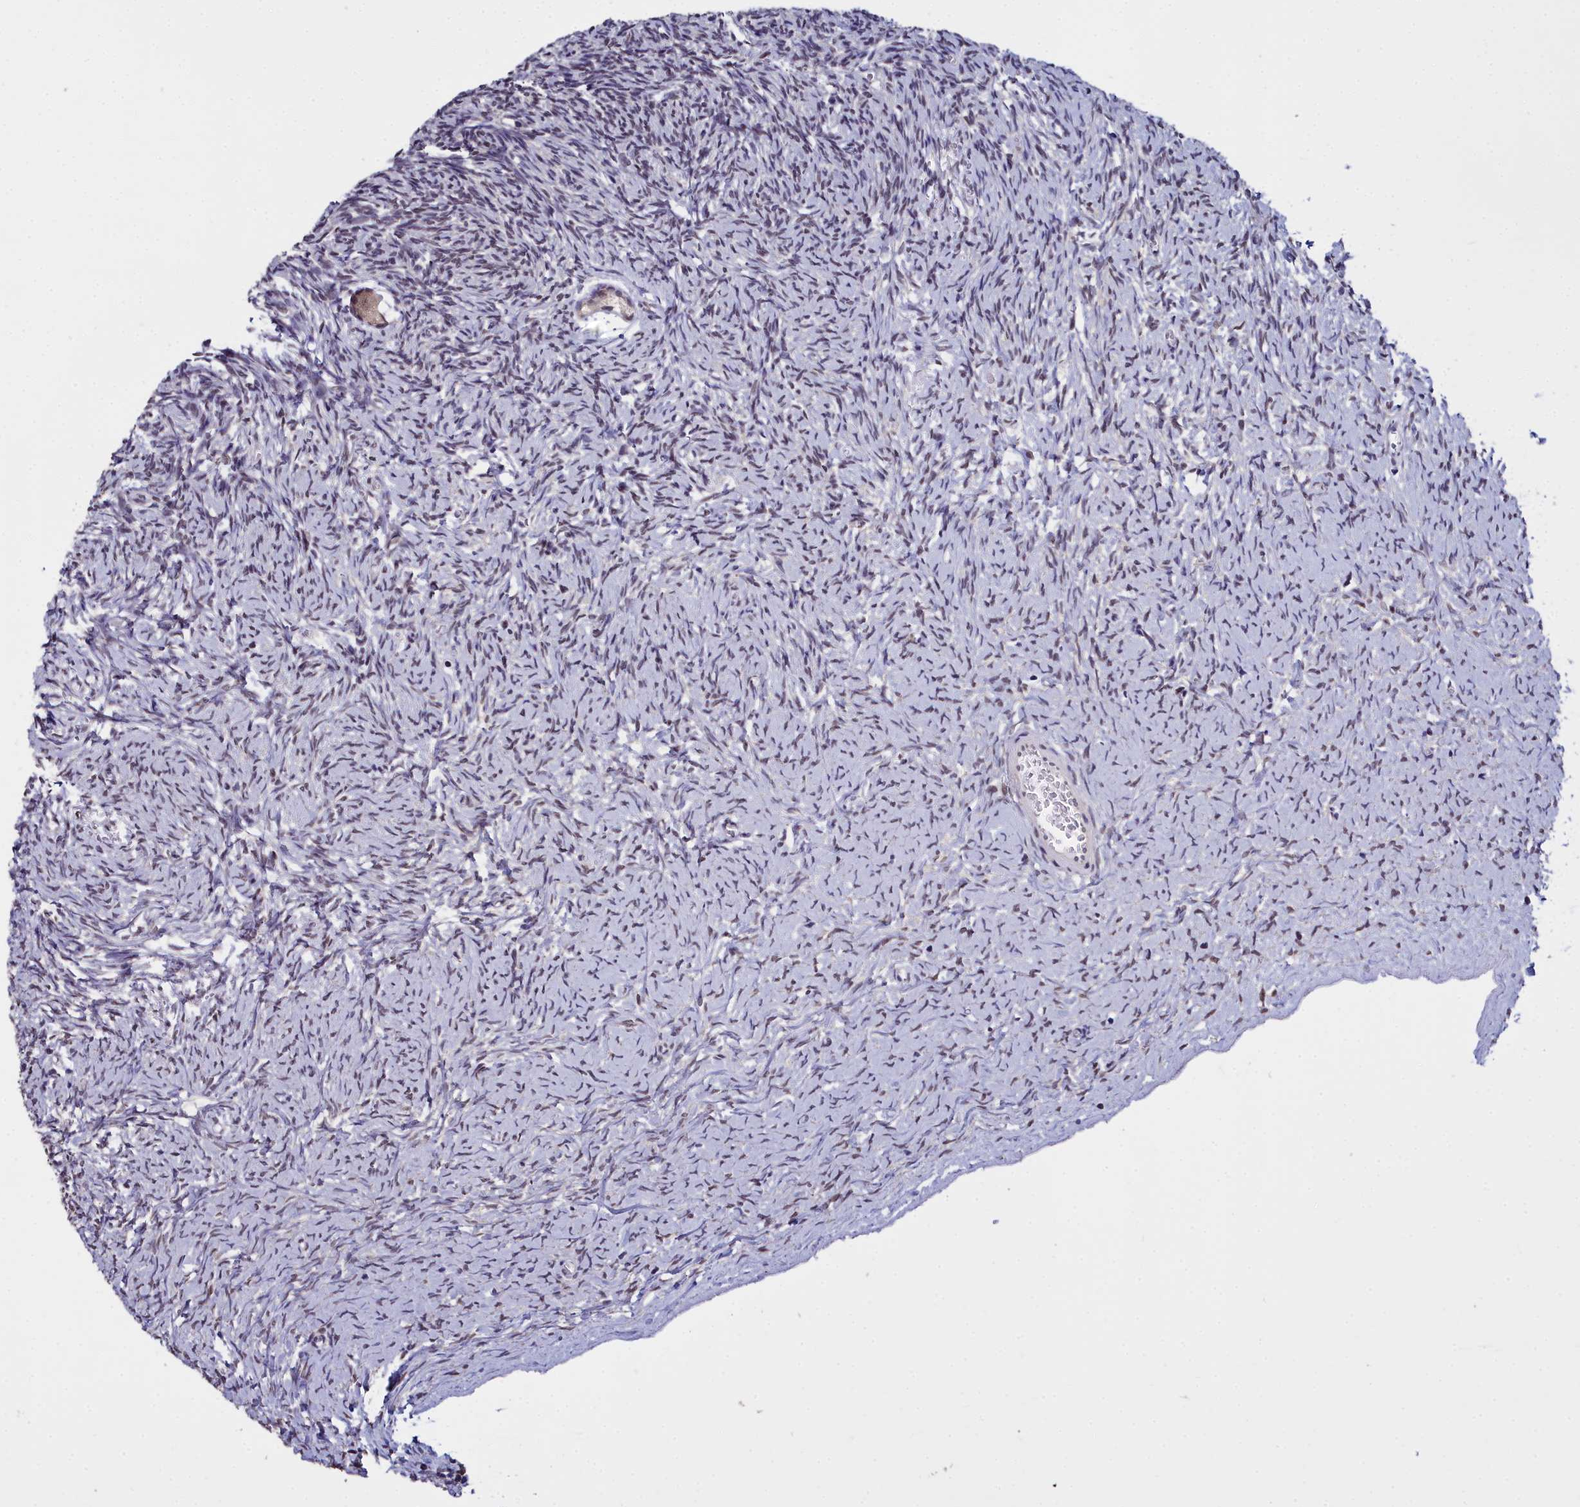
{"staining": {"intensity": "weak", "quantity": ">75%", "location": "nuclear"}, "tissue": "ovary", "cell_type": "Follicle cells", "image_type": "normal", "snomed": [{"axis": "morphology", "description": "Normal tissue, NOS"}, {"axis": "topography", "description": "Ovary"}], "caption": "This image exhibits immunohistochemistry staining of unremarkable ovary, with low weak nuclear expression in about >75% of follicle cells.", "gene": "CCDC97", "patient": {"sex": "female", "age": 39}}